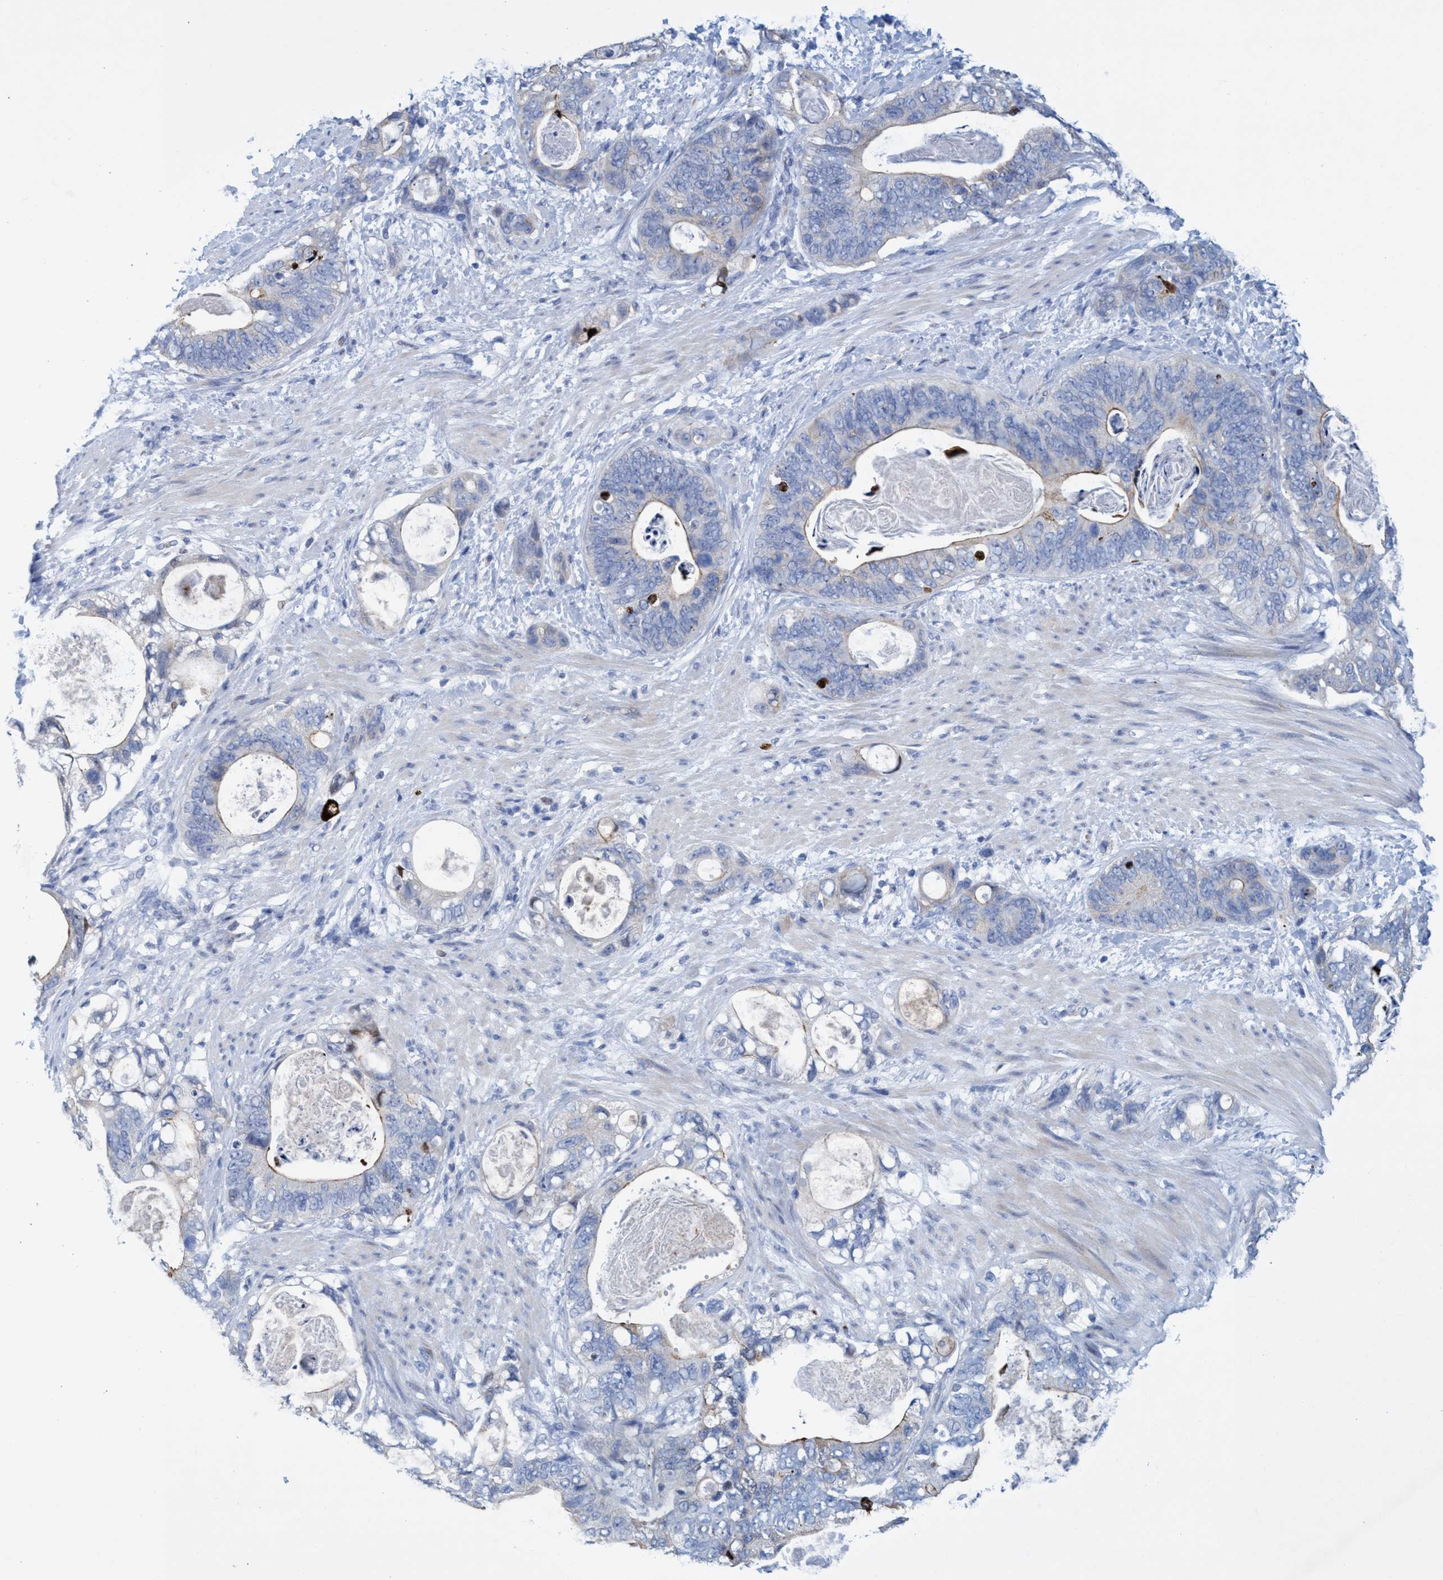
{"staining": {"intensity": "moderate", "quantity": "<25%", "location": "cytoplasmic/membranous"}, "tissue": "stomach cancer", "cell_type": "Tumor cells", "image_type": "cancer", "snomed": [{"axis": "morphology", "description": "Normal tissue, NOS"}, {"axis": "morphology", "description": "Adenocarcinoma, NOS"}, {"axis": "topography", "description": "Stomach"}], "caption": "Adenocarcinoma (stomach) stained with a protein marker exhibits moderate staining in tumor cells.", "gene": "R3HCC1", "patient": {"sex": "female", "age": 89}}